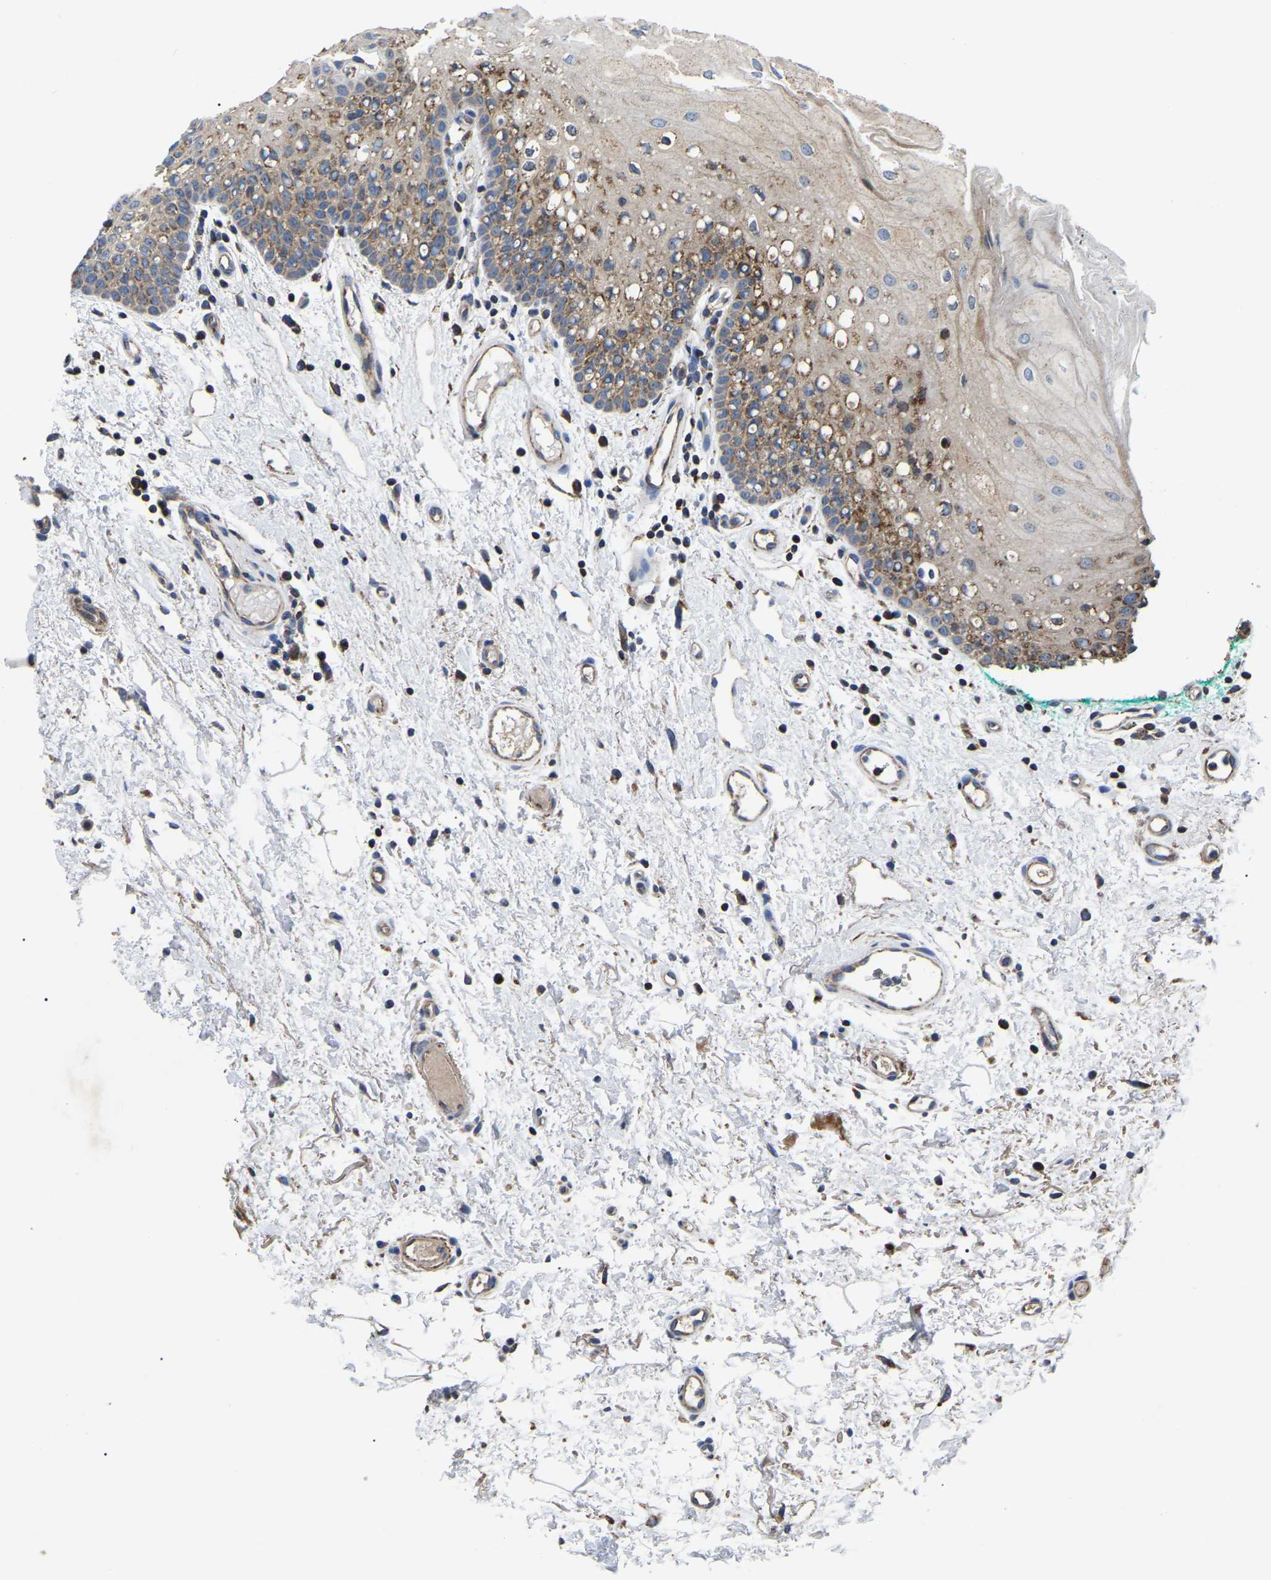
{"staining": {"intensity": "moderate", "quantity": "25%-75%", "location": "cytoplasmic/membranous"}, "tissue": "oral mucosa", "cell_type": "Squamous epithelial cells", "image_type": "normal", "snomed": [{"axis": "morphology", "description": "Normal tissue, NOS"}, {"axis": "morphology", "description": "Squamous cell carcinoma, NOS"}, {"axis": "topography", "description": "Oral tissue"}, {"axis": "topography", "description": "Salivary gland"}, {"axis": "topography", "description": "Head-Neck"}], "caption": "Normal oral mucosa reveals moderate cytoplasmic/membranous positivity in about 25%-75% of squamous epithelial cells, visualized by immunohistochemistry.", "gene": "PPM1E", "patient": {"sex": "female", "age": 62}}